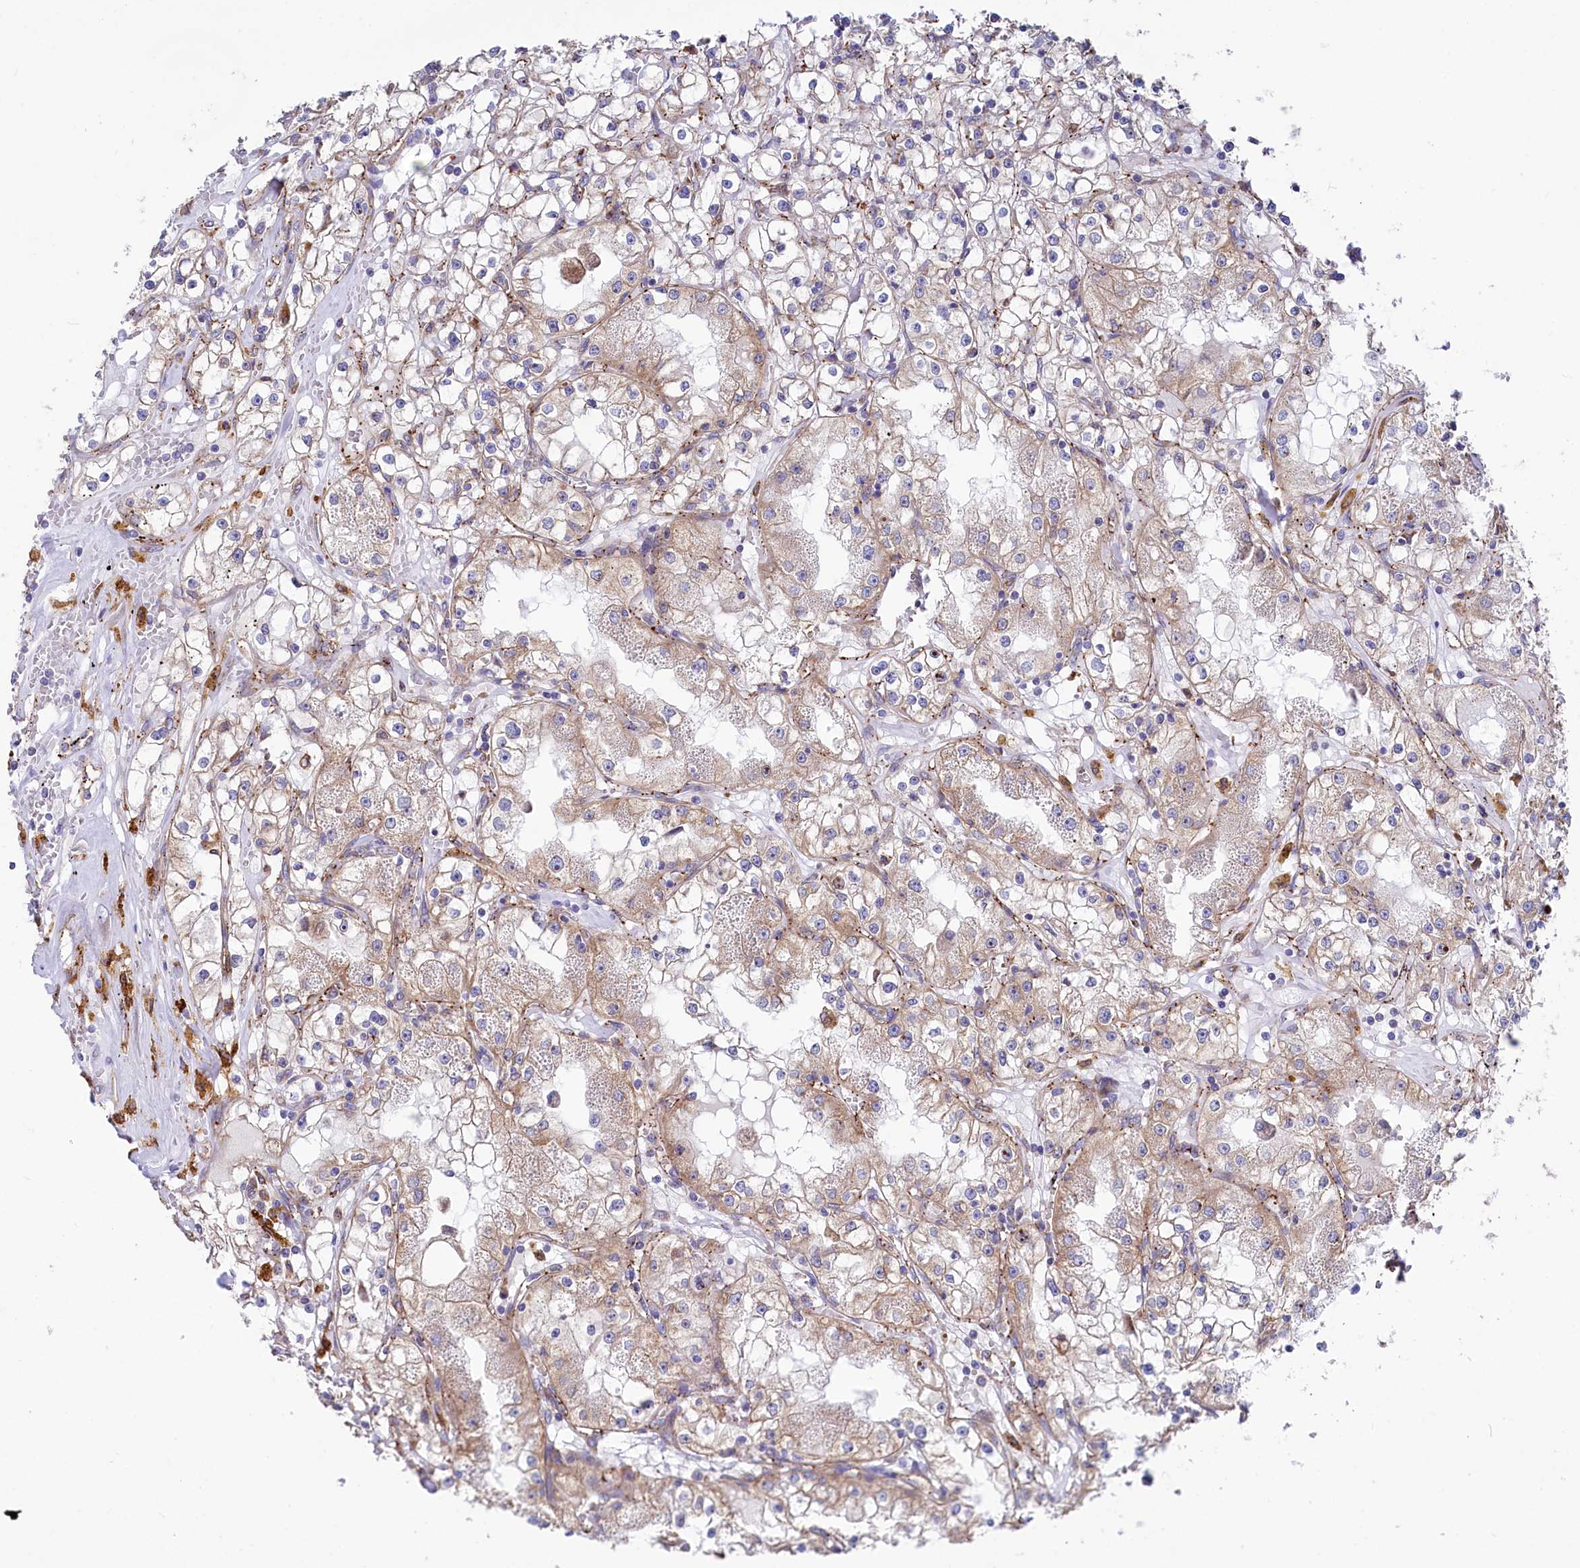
{"staining": {"intensity": "weak", "quantity": "25%-75%", "location": "cytoplasmic/membranous"}, "tissue": "renal cancer", "cell_type": "Tumor cells", "image_type": "cancer", "snomed": [{"axis": "morphology", "description": "Adenocarcinoma, NOS"}, {"axis": "topography", "description": "Kidney"}], "caption": "Immunohistochemical staining of renal cancer (adenocarcinoma) displays low levels of weak cytoplasmic/membranous protein positivity in approximately 25%-75% of tumor cells. Using DAB (brown) and hematoxylin (blue) stains, captured at high magnification using brightfield microscopy.", "gene": "CHID1", "patient": {"sex": "male", "age": 56}}